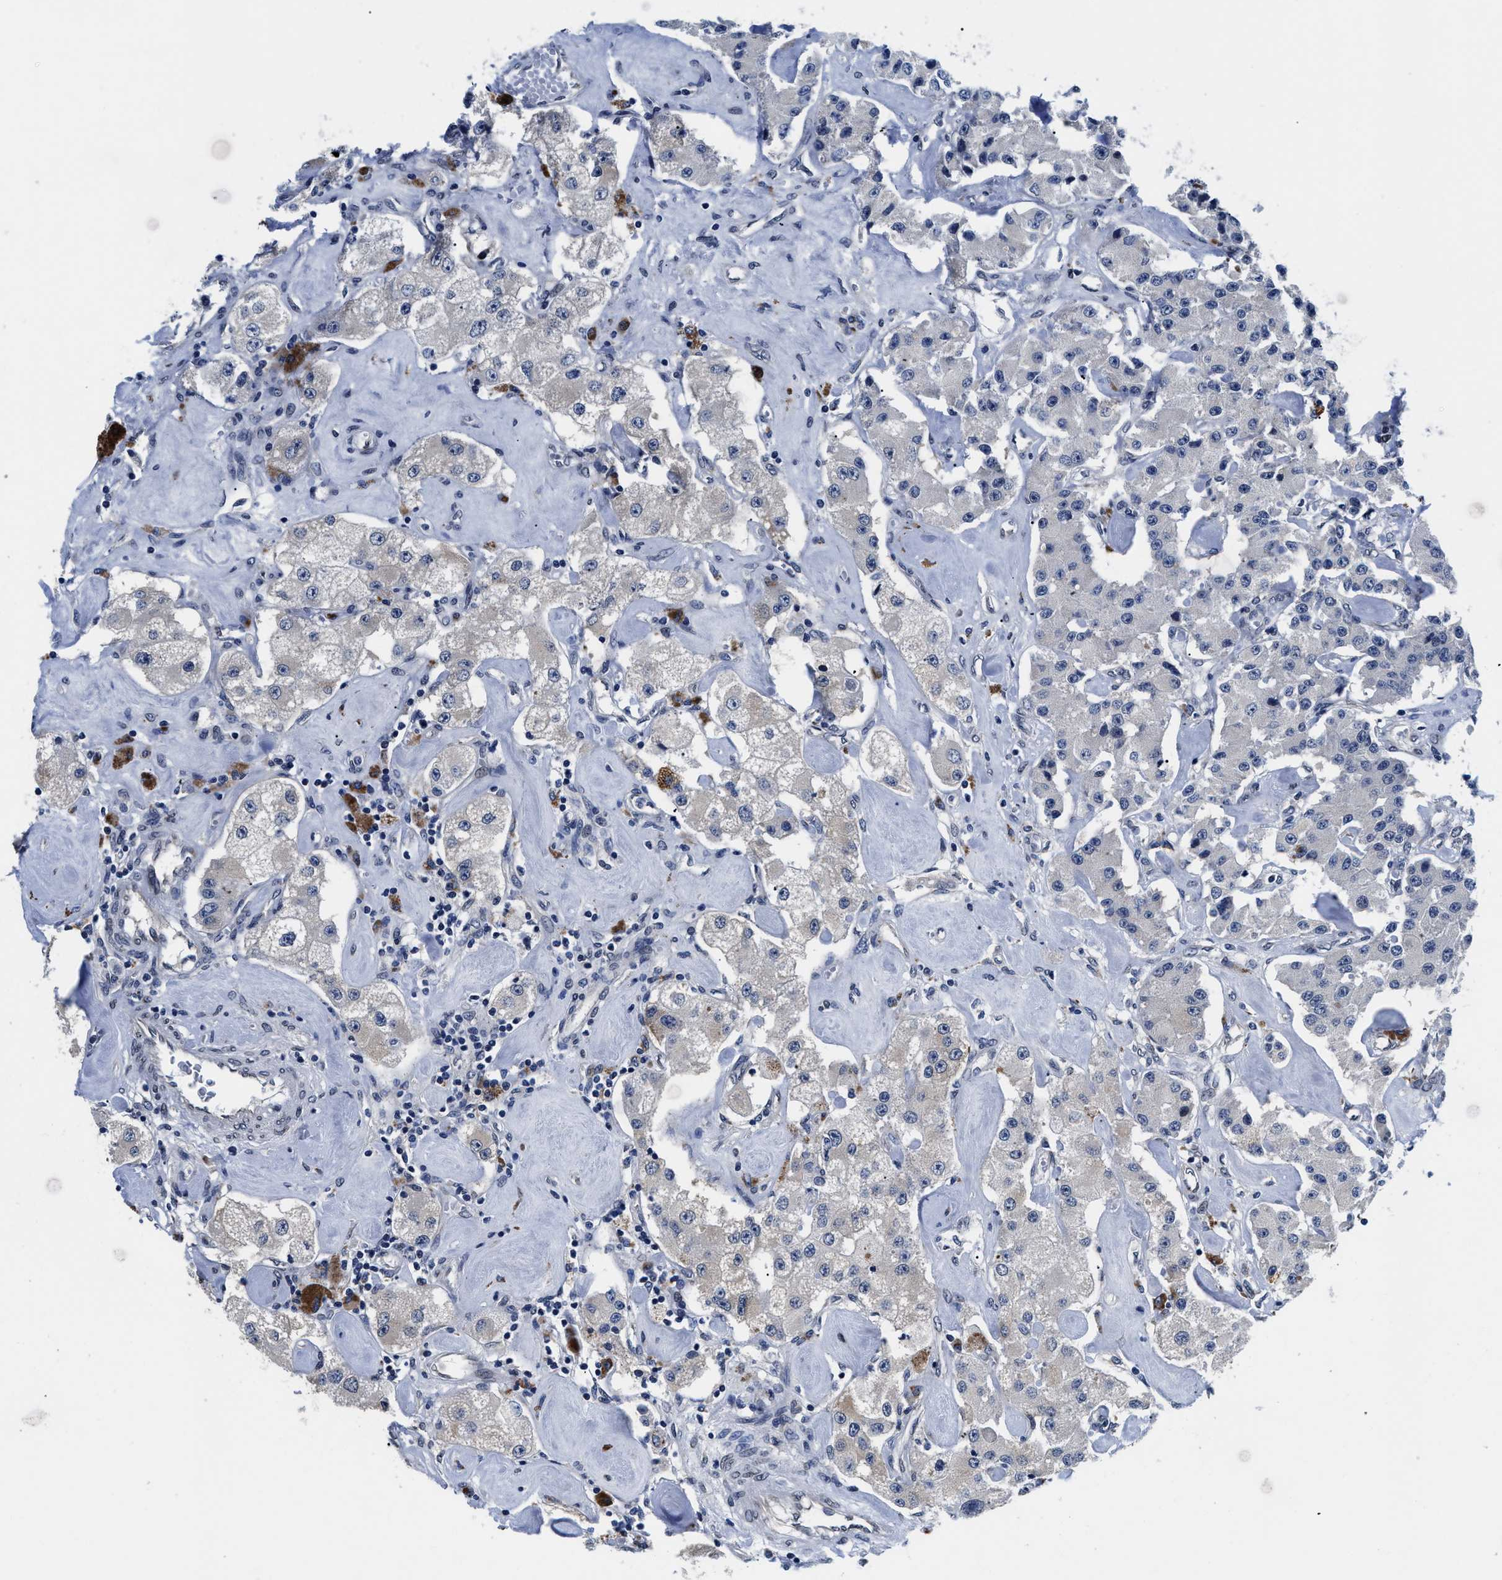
{"staining": {"intensity": "negative", "quantity": "none", "location": "none"}, "tissue": "carcinoid", "cell_type": "Tumor cells", "image_type": "cancer", "snomed": [{"axis": "morphology", "description": "Carcinoid, malignant, NOS"}, {"axis": "topography", "description": "Pancreas"}], "caption": "Tumor cells show no significant staining in carcinoid.", "gene": "SNX10", "patient": {"sex": "male", "age": 41}}